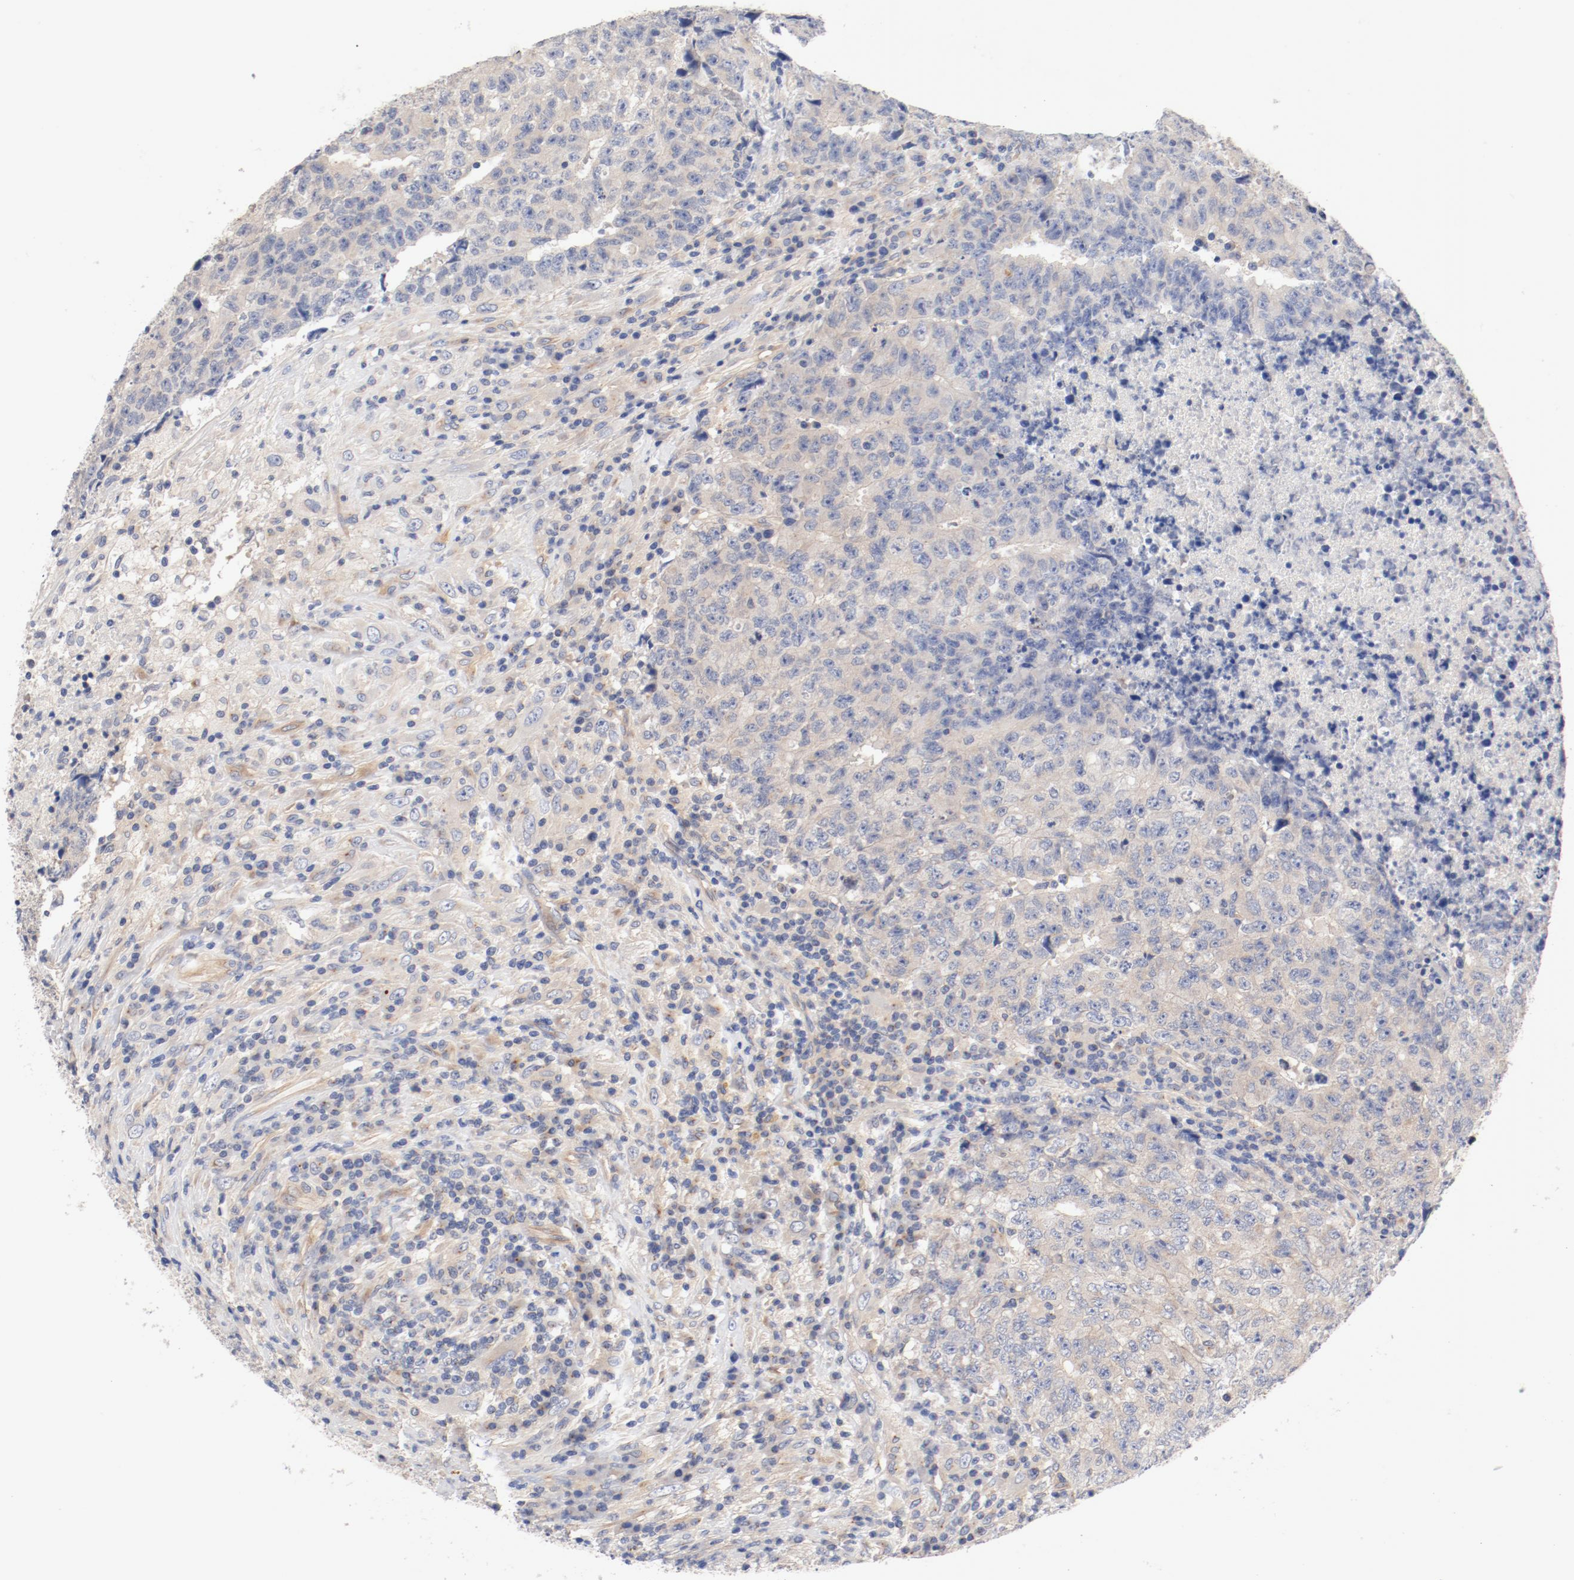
{"staining": {"intensity": "weak", "quantity": "<25%", "location": "cytoplasmic/membranous"}, "tissue": "testis cancer", "cell_type": "Tumor cells", "image_type": "cancer", "snomed": [{"axis": "morphology", "description": "Necrosis, NOS"}, {"axis": "morphology", "description": "Carcinoma, Embryonal, NOS"}, {"axis": "topography", "description": "Testis"}], "caption": "The IHC image has no significant staining in tumor cells of testis cancer (embryonal carcinoma) tissue.", "gene": "DYNC1H1", "patient": {"sex": "male", "age": 19}}